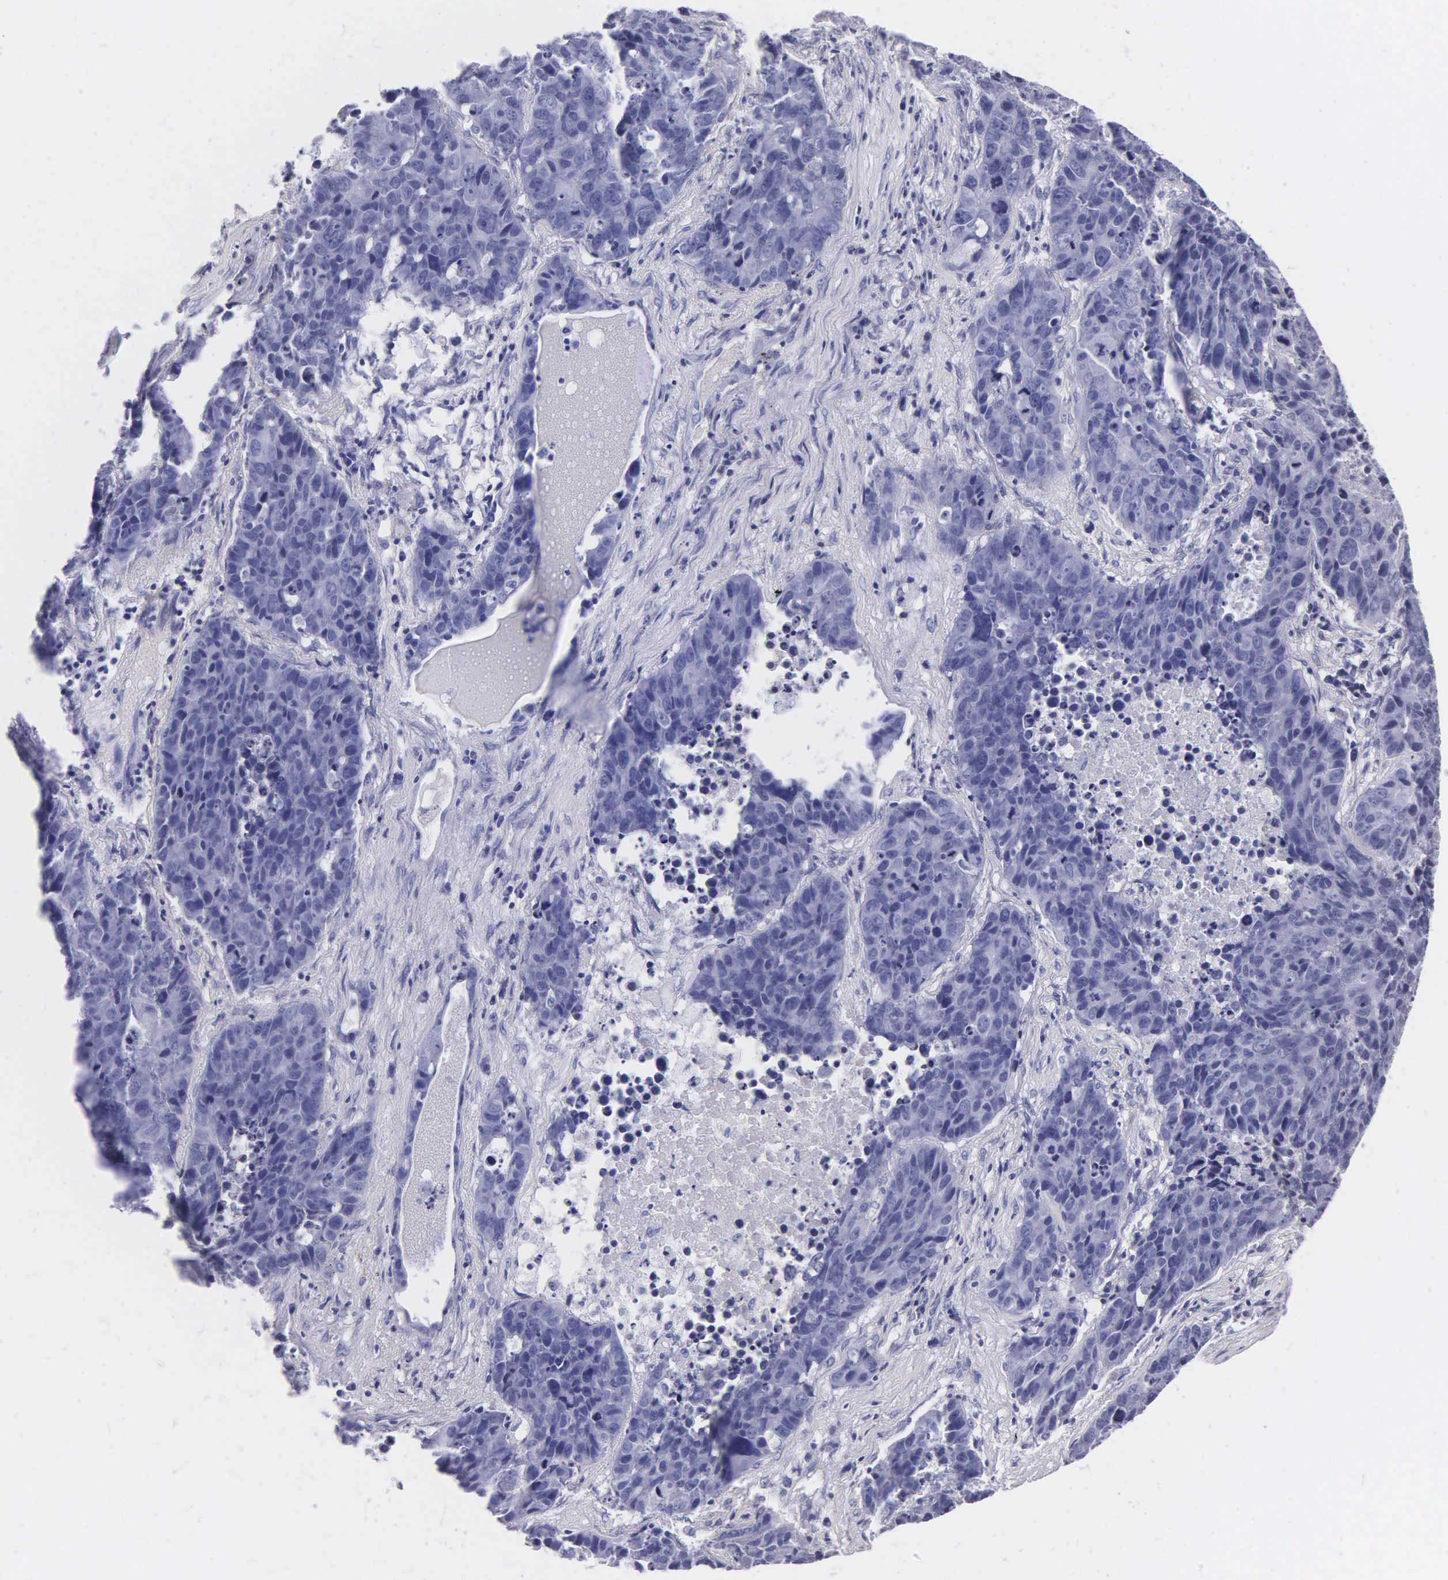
{"staining": {"intensity": "negative", "quantity": "none", "location": "none"}, "tissue": "lung cancer", "cell_type": "Tumor cells", "image_type": "cancer", "snomed": [{"axis": "morphology", "description": "Carcinoid, malignant, NOS"}, {"axis": "topography", "description": "Lung"}], "caption": "Histopathology image shows no significant protein staining in tumor cells of lung carcinoid (malignant).", "gene": "MB", "patient": {"sex": "male", "age": 60}}